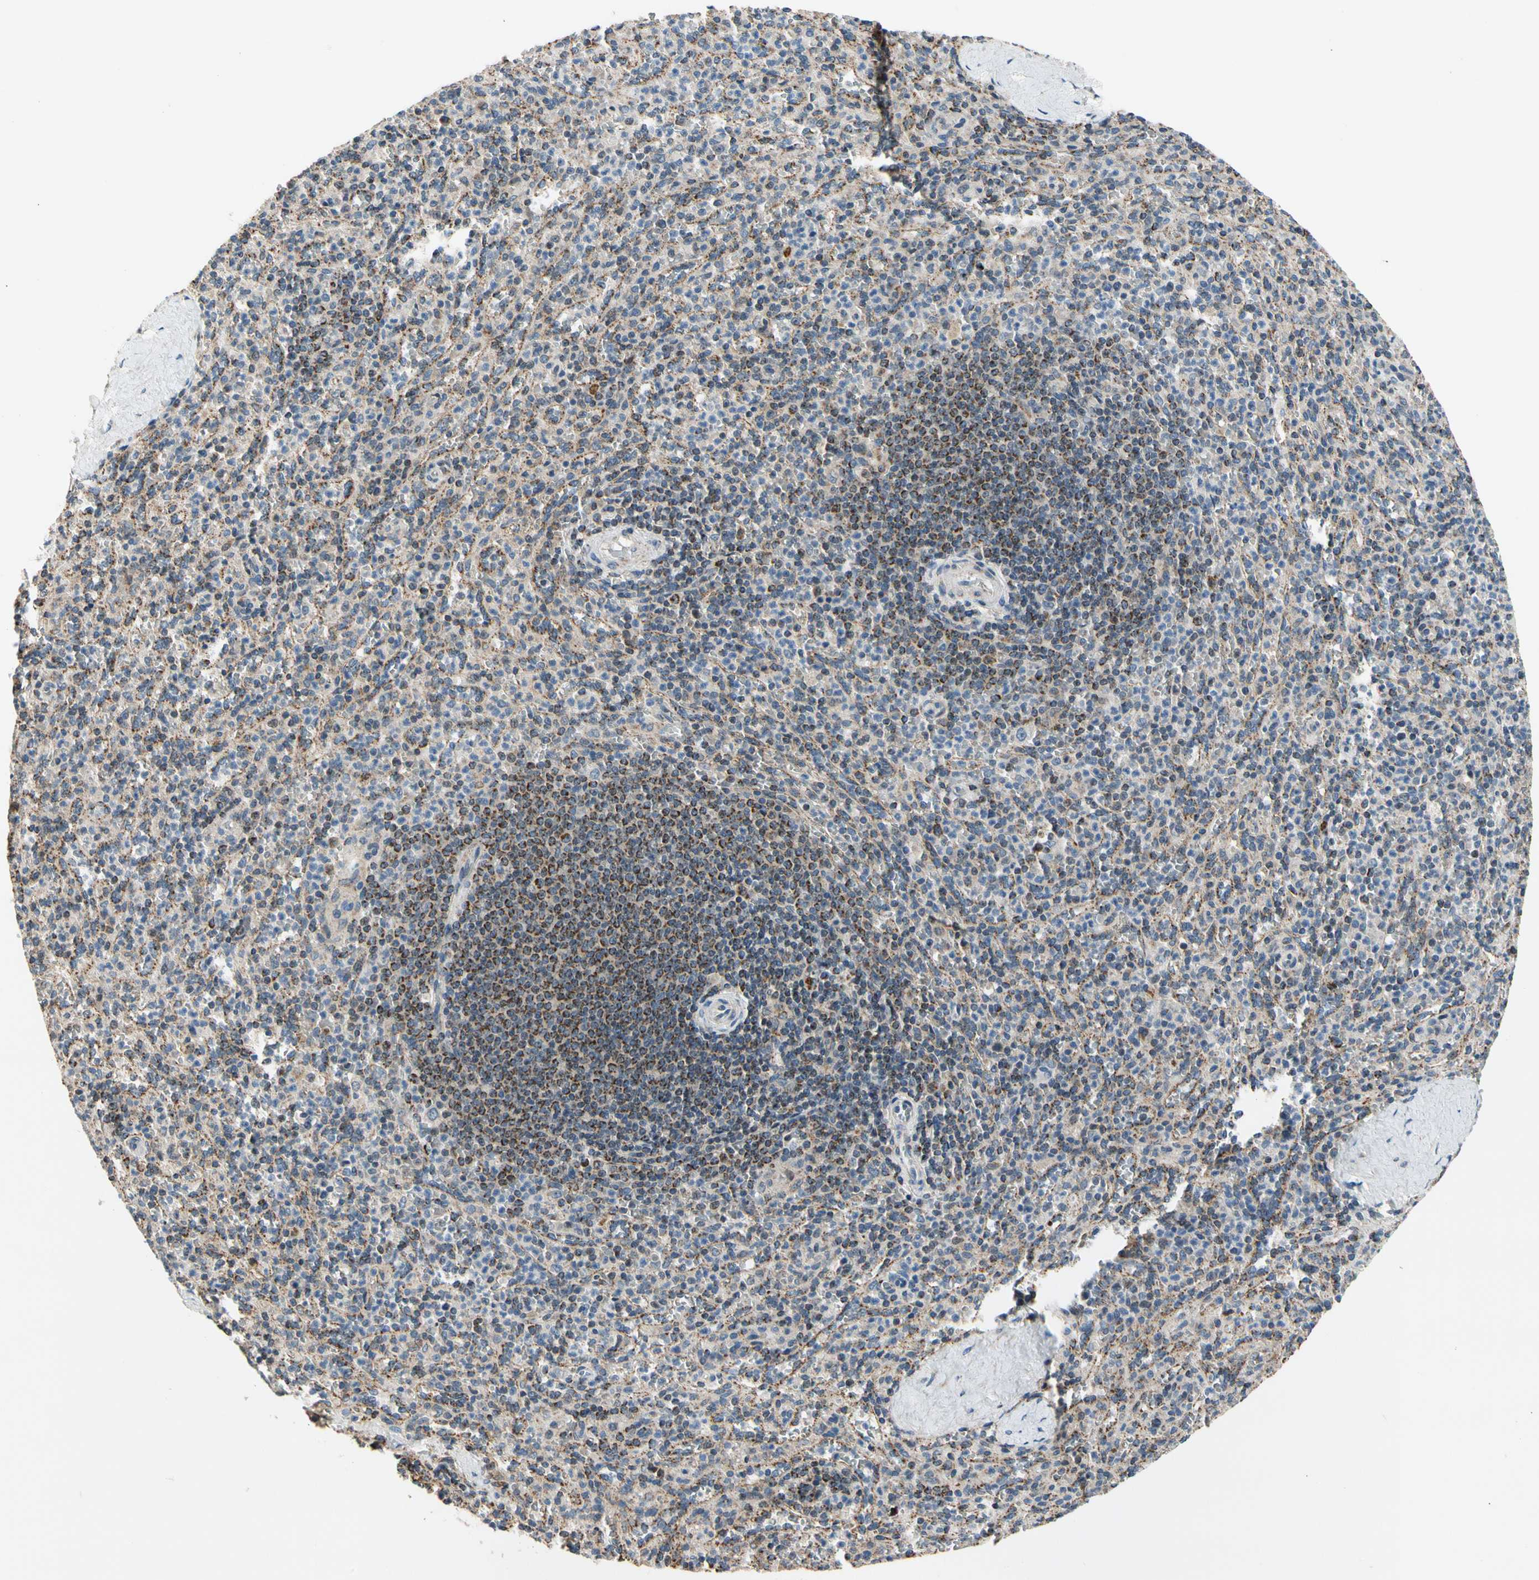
{"staining": {"intensity": "moderate", "quantity": "<25%", "location": "cytoplasmic/membranous"}, "tissue": "spleen", "cell_type": "Cells in red pulp", "image_type": "normal", "snomed": [{"axis": "morphology", "description": "Normal tissue, NOS"}, {"axis": "topography", "description": "Spleen"}], "caption": "This image displays immunohistochemistry (IHC) staining of normal human spleen, with low moderate cytoplasmic/membranous staining in approximately <25% of cells in red pulp.", "gene": "KHDC4", "patient": {"sex": "male", "age": 36}}